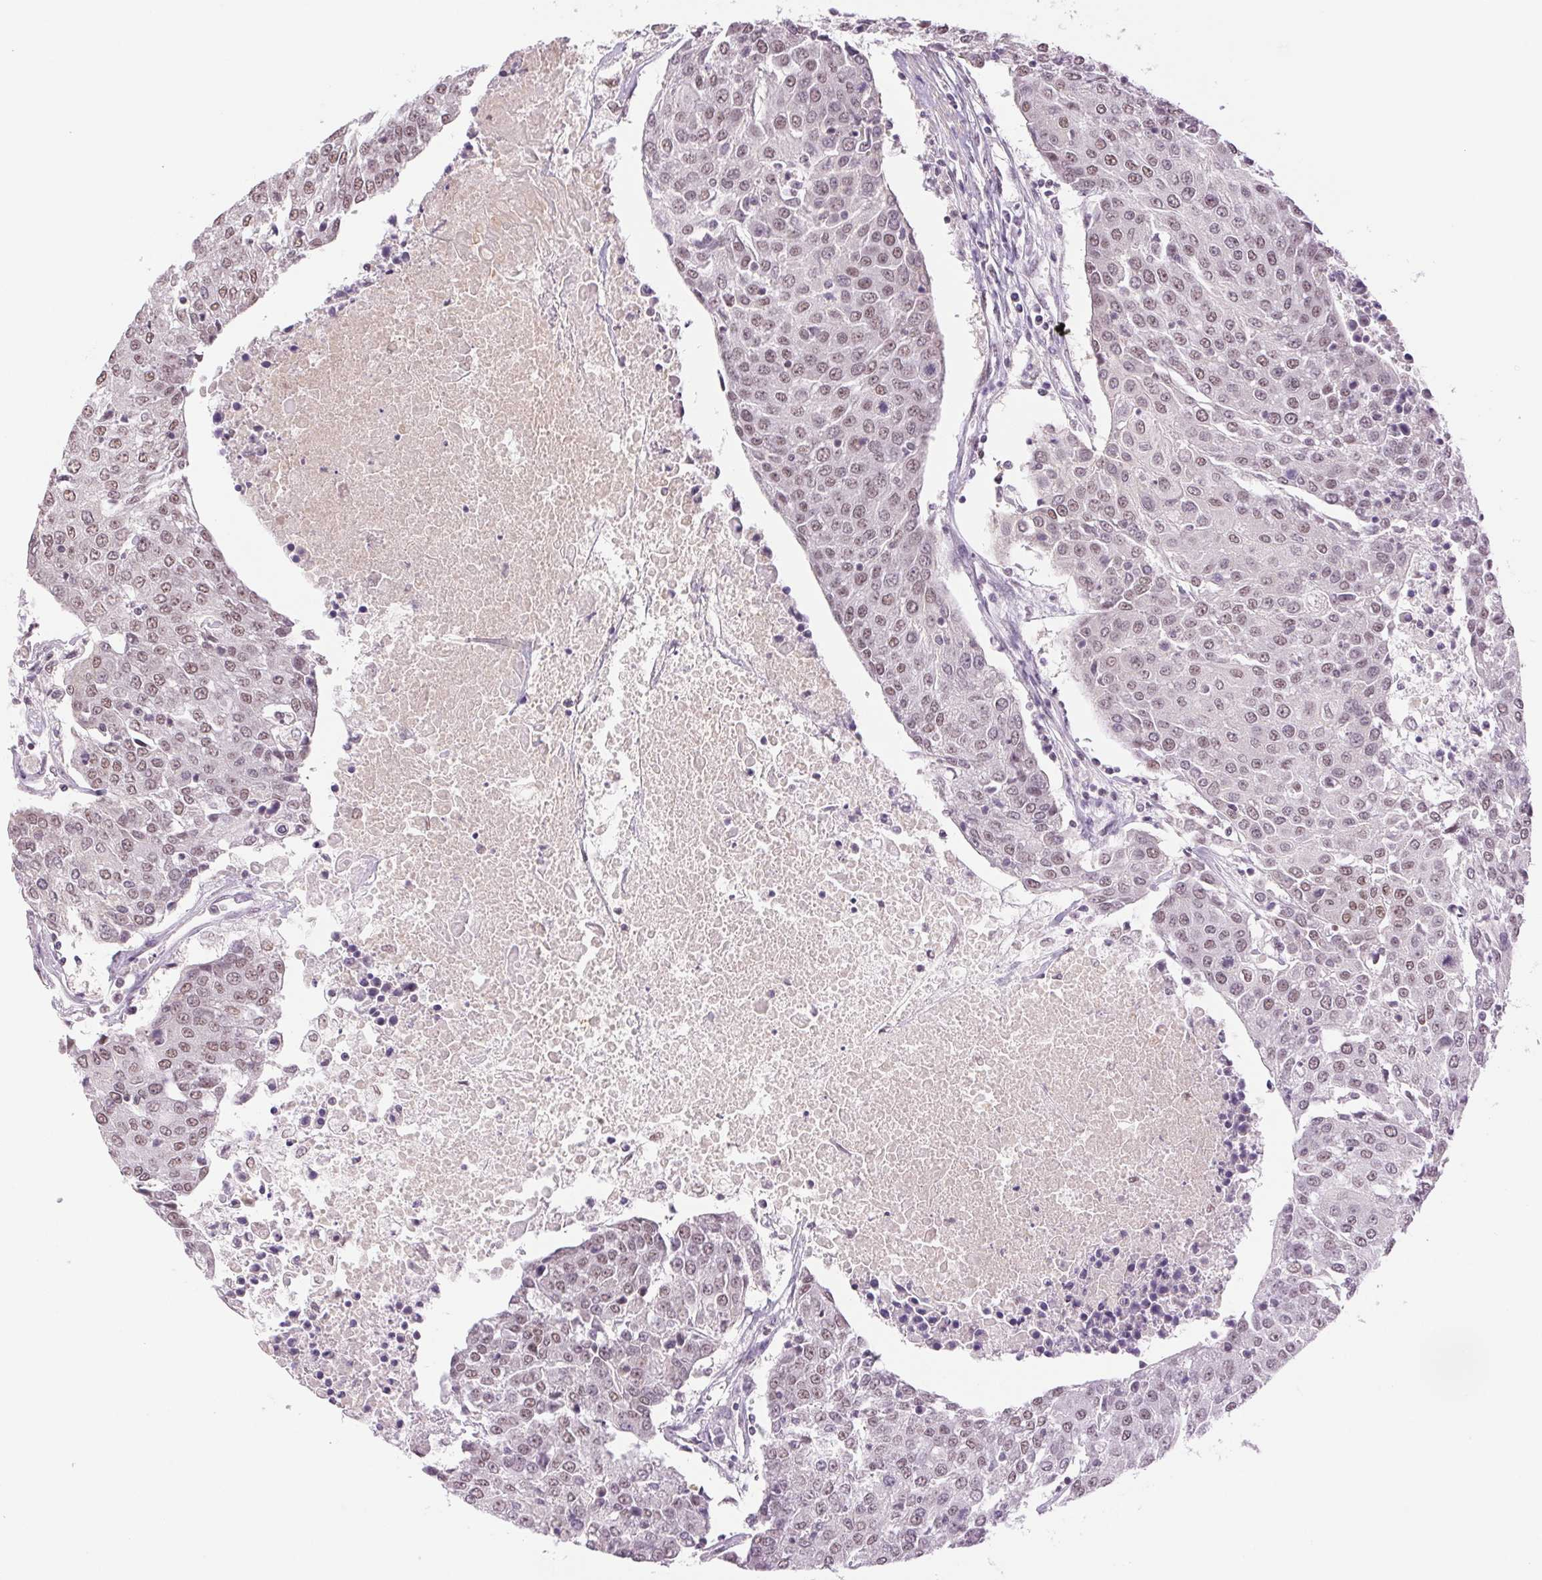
{"staining": {"intensity": "weak", "quantity": ">75%", "location": "nuclear"}, "tissue": "urothelial cancer", "cell_type": "Tumor cells", "image_type": "cancer", "snomed": [{"axis": "morphology", "description": "Urothelial carcinoma, High grade"}, {"axis": "topography", "description": "Urinary bladder"}], "caption": "Urothelial carcinoma (high-grade) stained for a protein shows weak nuclear positivity in tumor cells.", "gene": "RPRD1B", "patient": {"sex": "female", "age": 85}}